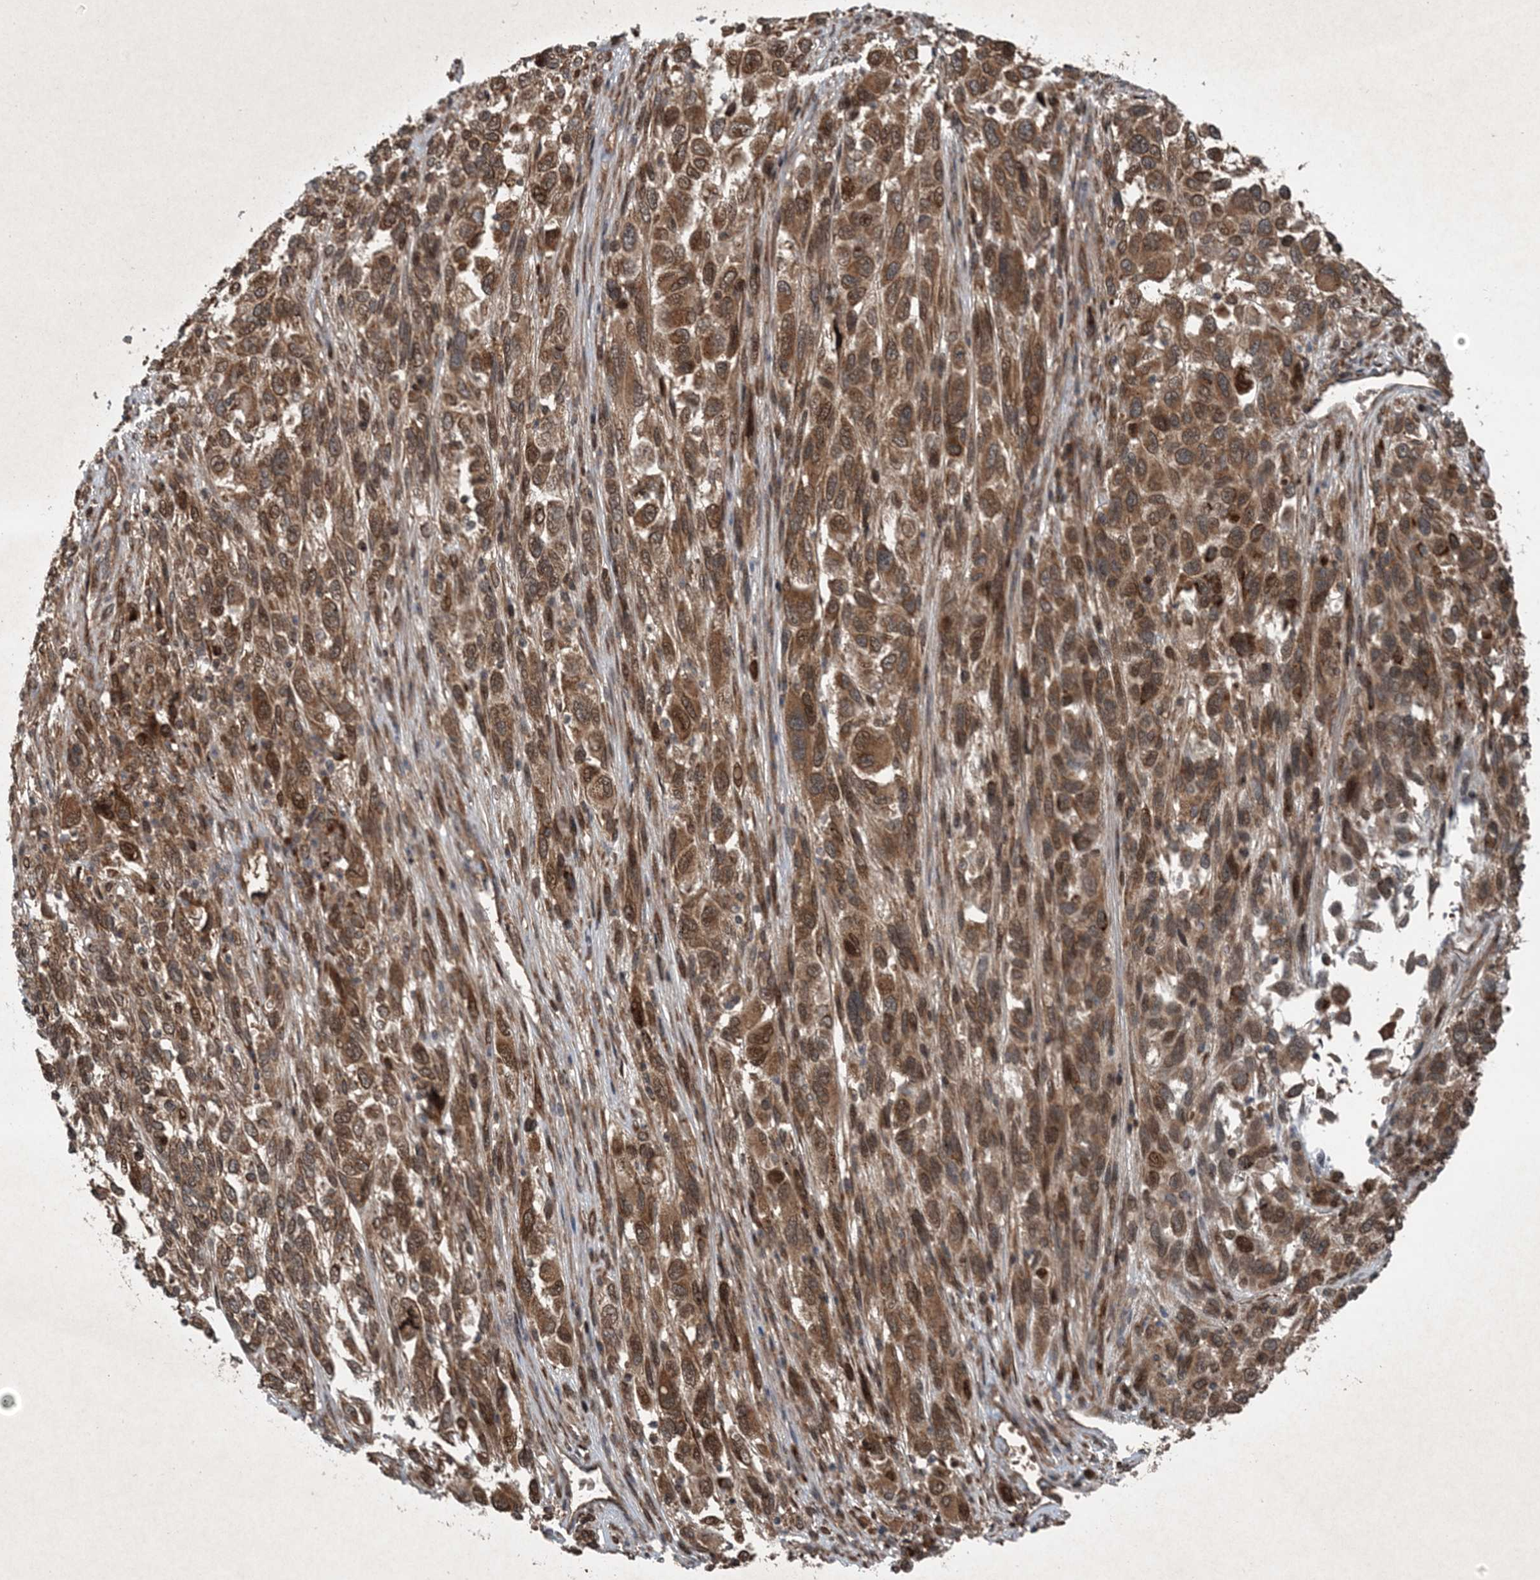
{"staining": {"intensity": "moderate", "quantity": ">75%", "location": "cytoplasmic/membranous"}, "tissue": "melanoma", "cell_type": "Tumor cells", "image_type": "cancer", "snomed": [{"axis": "morphology", "description": "Malignant melanoma, Metastatic site"}, {"axis": "topography", "description": "Lymph node"}], "caption": "Immunohistochemical staining of malignant melanoma (metastatic site) reveals moderate cytoplasmic/membranous protein expression in about >75% of tumor cells. Immunohistochemistry stains the protein in brown and the nuclei are stained blue.", "gene": "GNG5", "patient": {"sex": "male", "age": 61}}